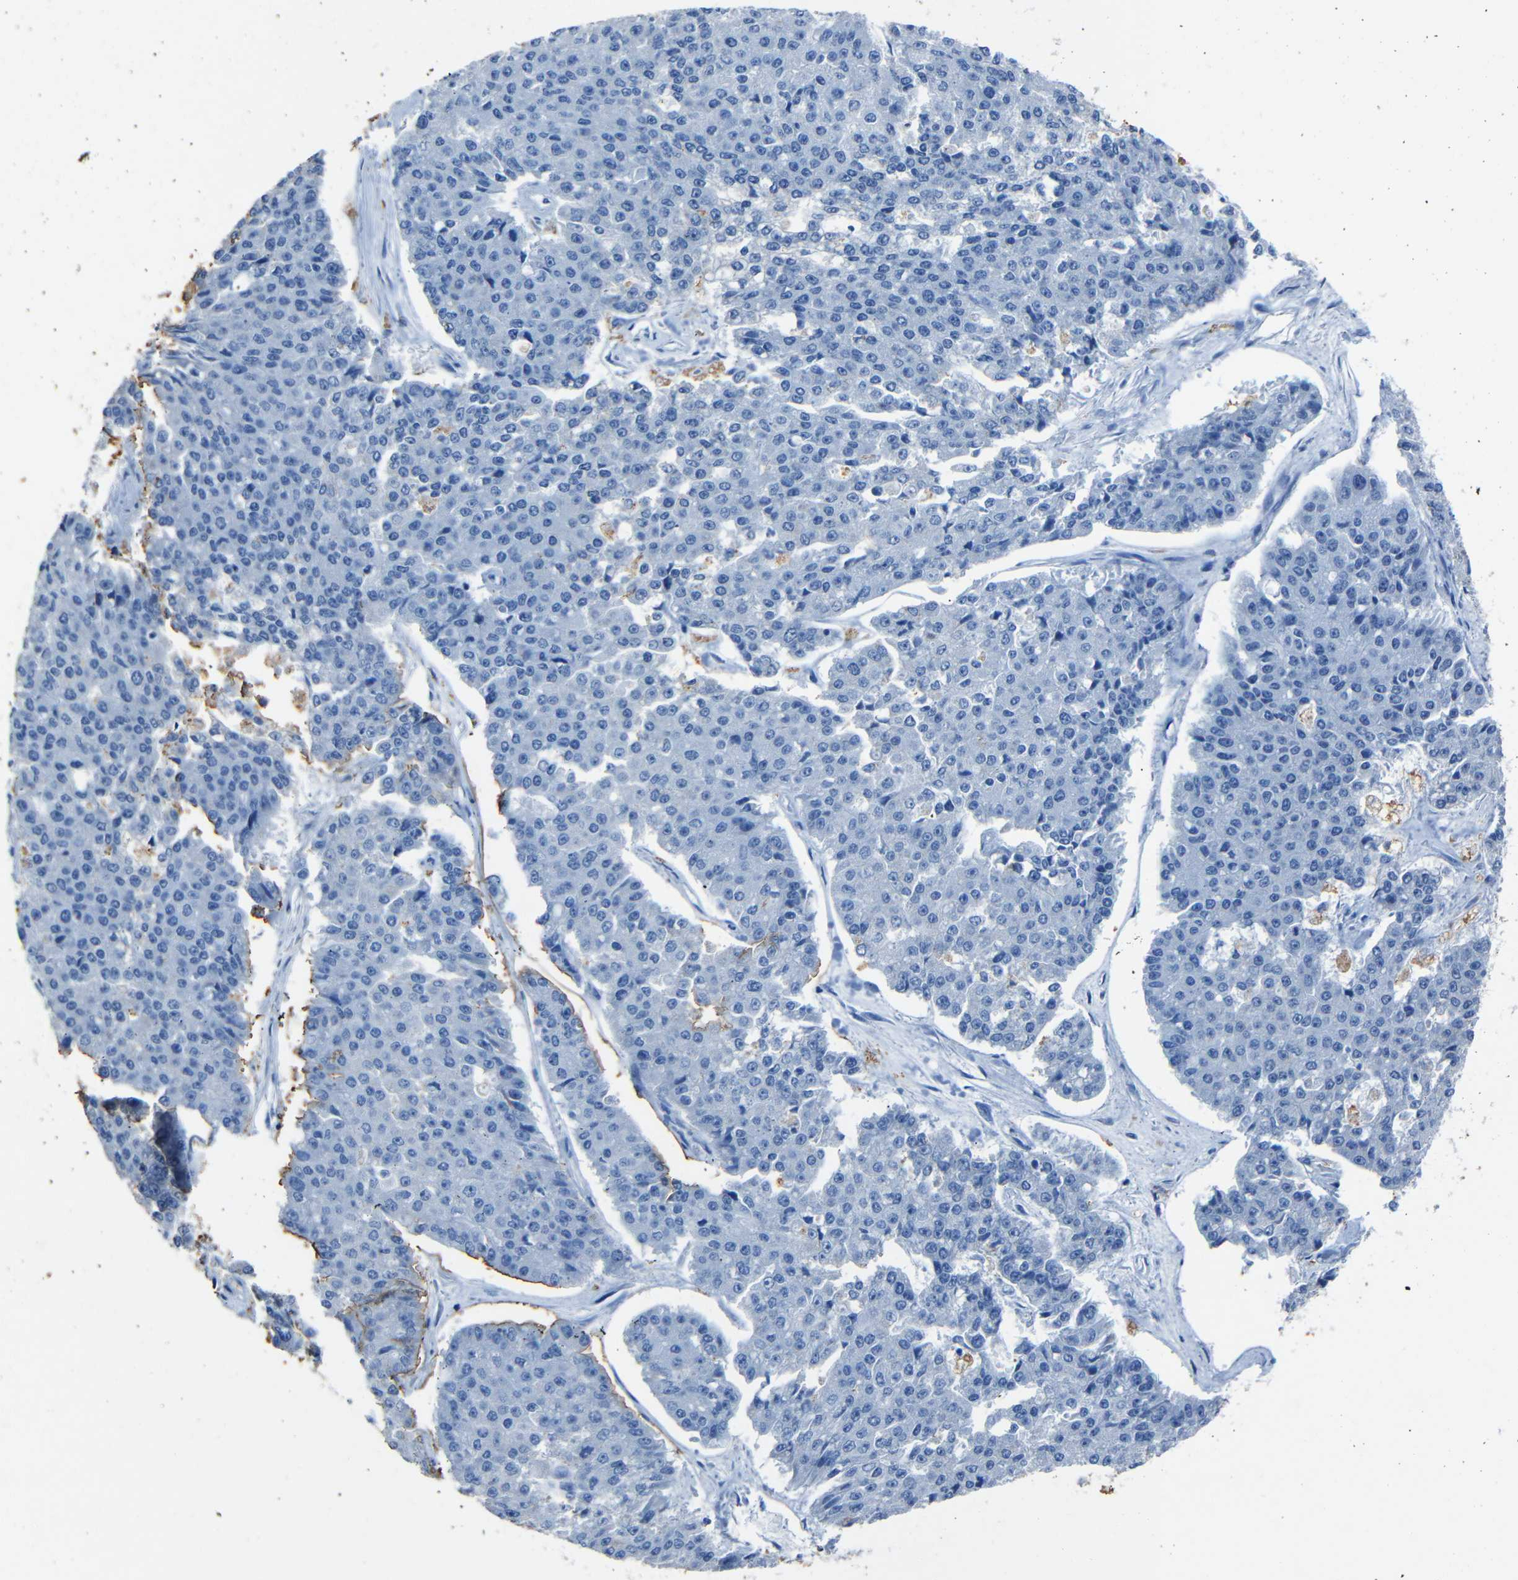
{"staining": {"intensity": "negative", "quantity": "none", "location": "none"}, "tissue": "pancreatic cancer", "cell_type": "Tumor cells", "image_type": "cancer", "snomed": [{"axis": "morphology", "description": "Adenocarcinoma, NOS"}, {"axis": "topography", "description": "Pancreas"}], "caption": "The photomicrograph shows no significant positivity in tumor cells of adenocarcinoma (pancreatic).", "gene": "CLDN11", "patient": {"sex": "male", "age": 50}}